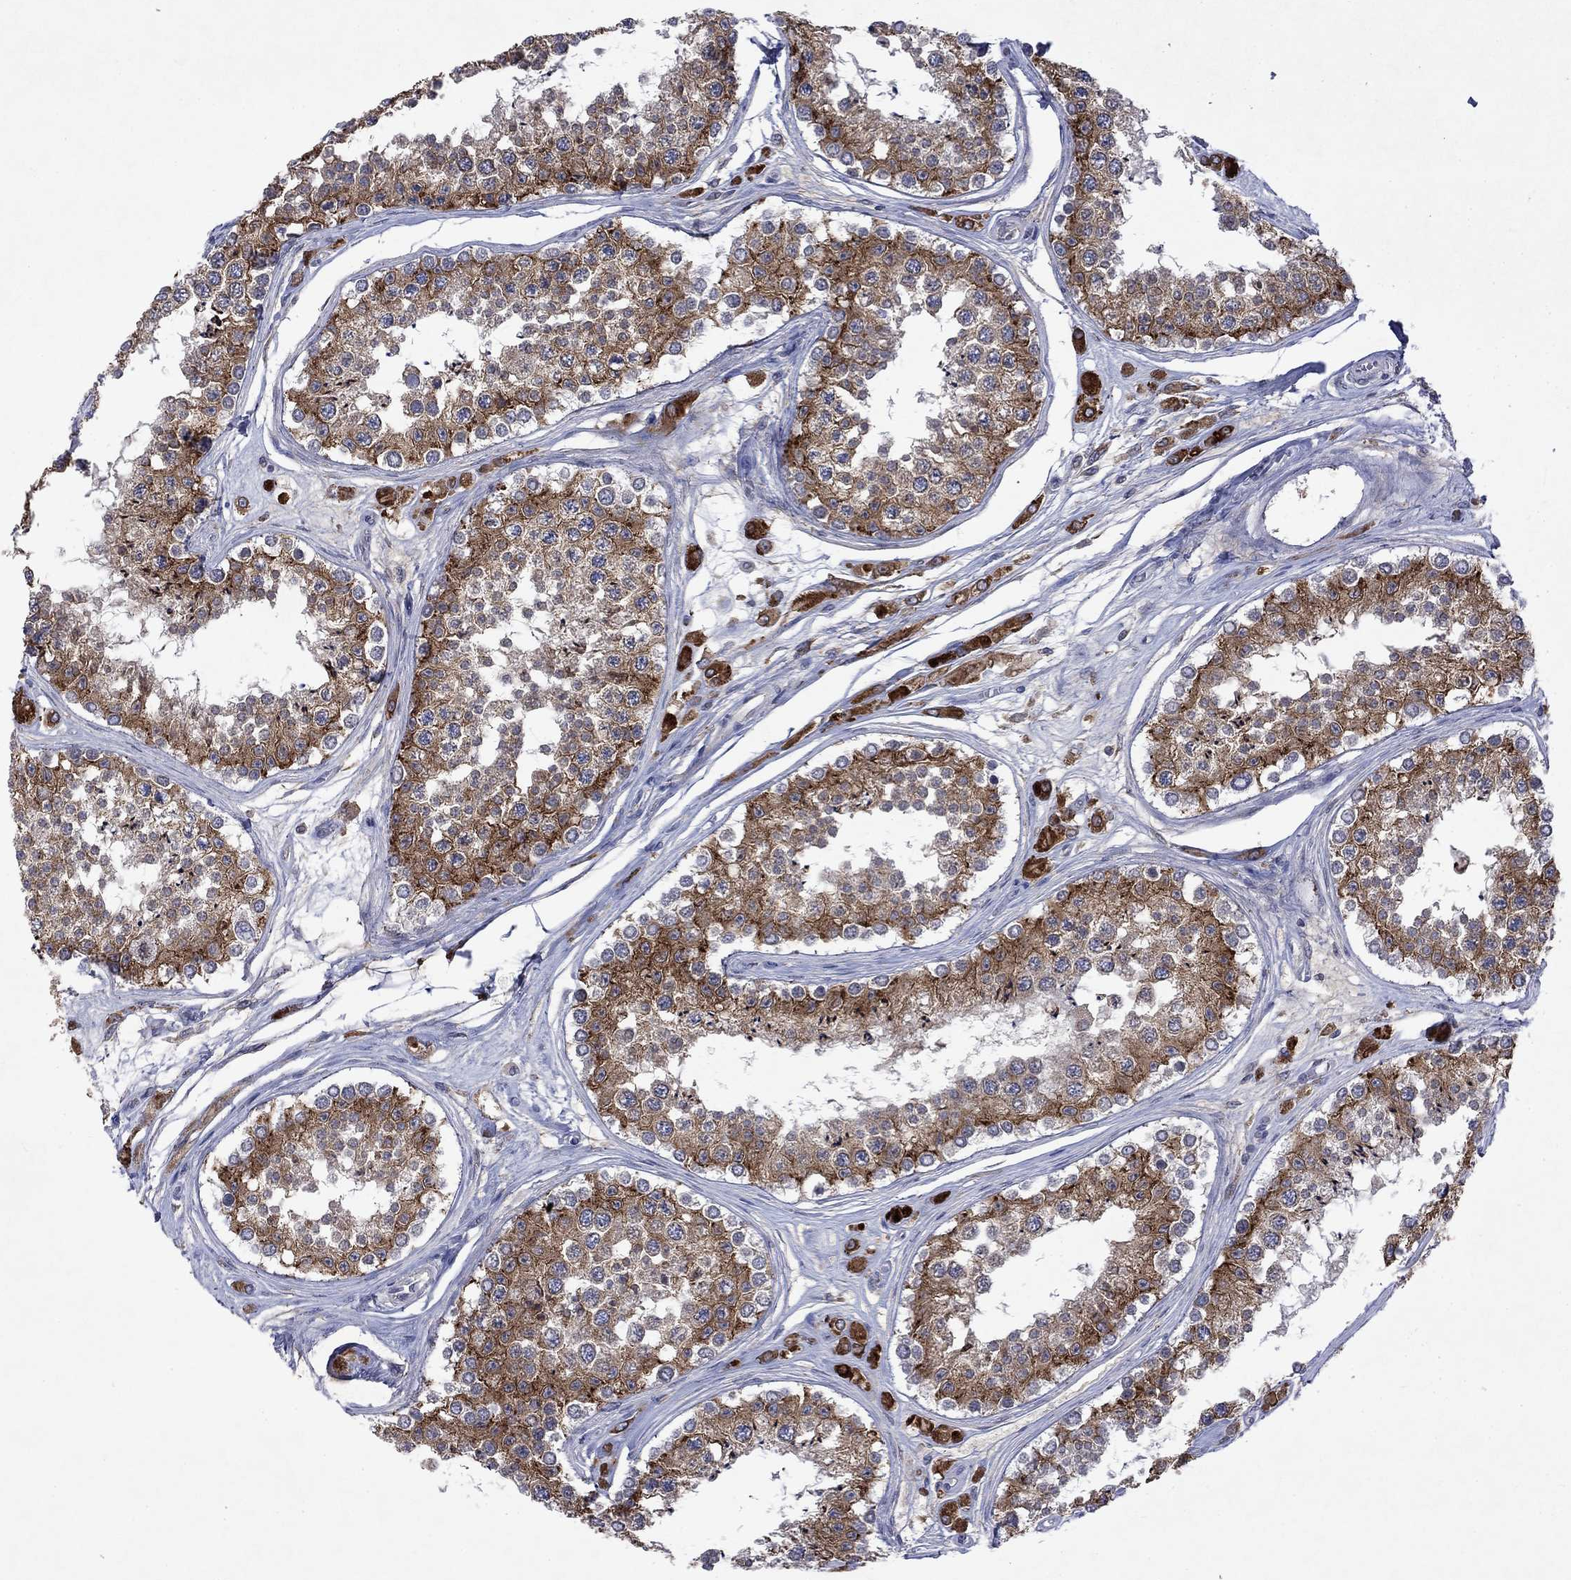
{"staining": {"intensity": "moderate", "quantity": ">75%", "location": "cytoplasmic/membranous"}, "tissue": "testis", "cell_type": "Cells in seminiferous ducts", "image_type": "normal", "snomed": [{"axis": "morphology", "description": "Normal tissue, NOS"}, {"axis": "topography", "description": "Testis"}], "caption": "Moderate cytoplasmic/membranous staining for a protein is seen in about >75% of cells in seminiferous ducts of normal testis using IHC.", "gene": "TMEM97", "patient": {"sex": "male", "age": 25}}